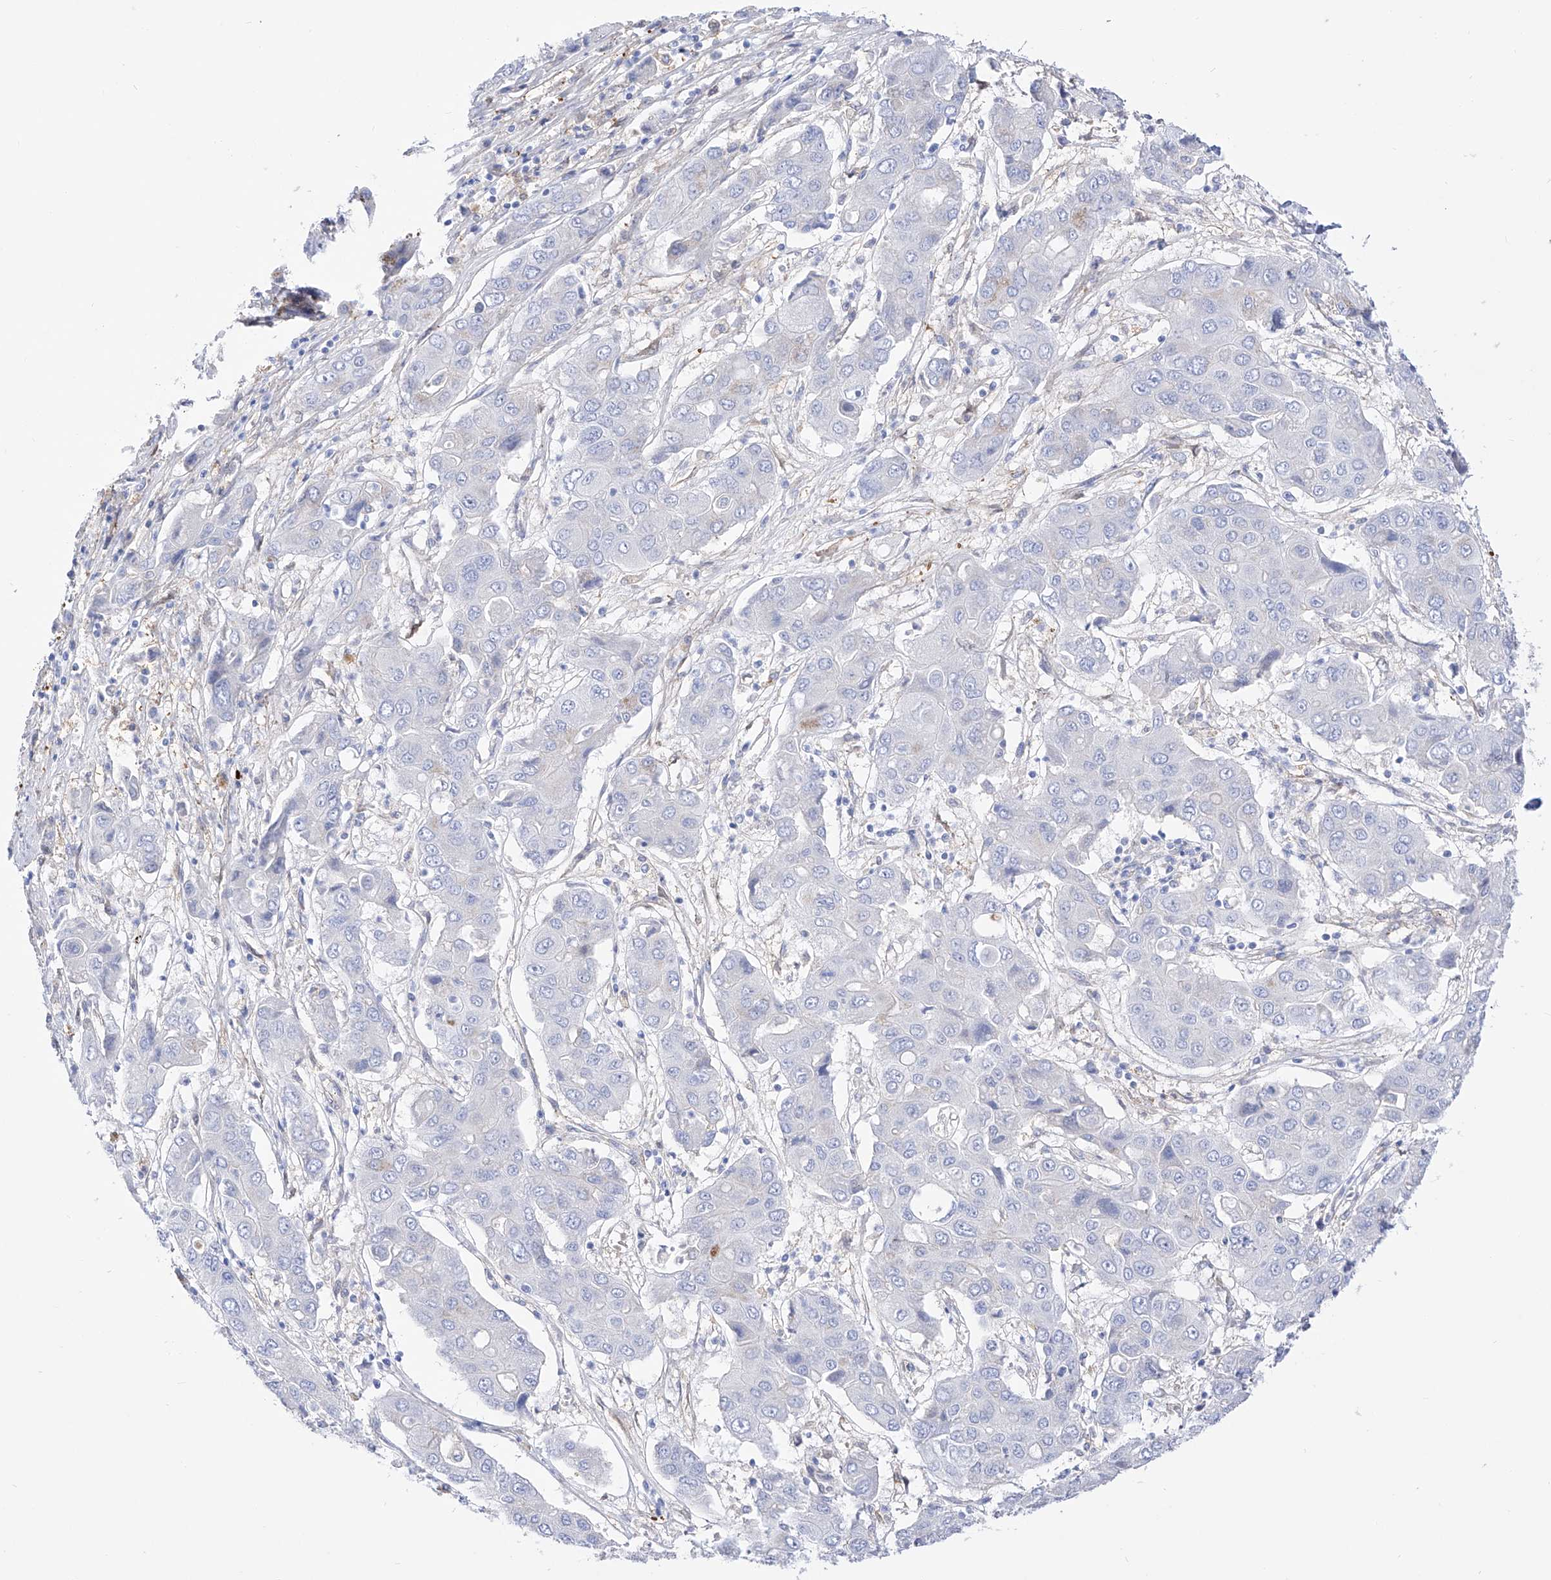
{"staining": {"intensity": "negative", "quantity": "none", "location": "none"}, "tissue": "liver cancer", "cell_type": "Tumor cells", "image_type": "cancer", "snomed": [{"axis": "morphology", "description": "Cholangiocarcinoma"}, {"axis": "topography", "description": "Liver"}], "caption": "High power microscopy micrograph of an immunohistochemistry (IHC) photomicrograph of liver cholangiocarcinoma, revealing no significant positivity in tumor cells. (DAB immunohistochemistry (IHC) with hematoxylin counter stain).", "gene": "ZNF653", "patient": {"sex": "male", "age": 67}}